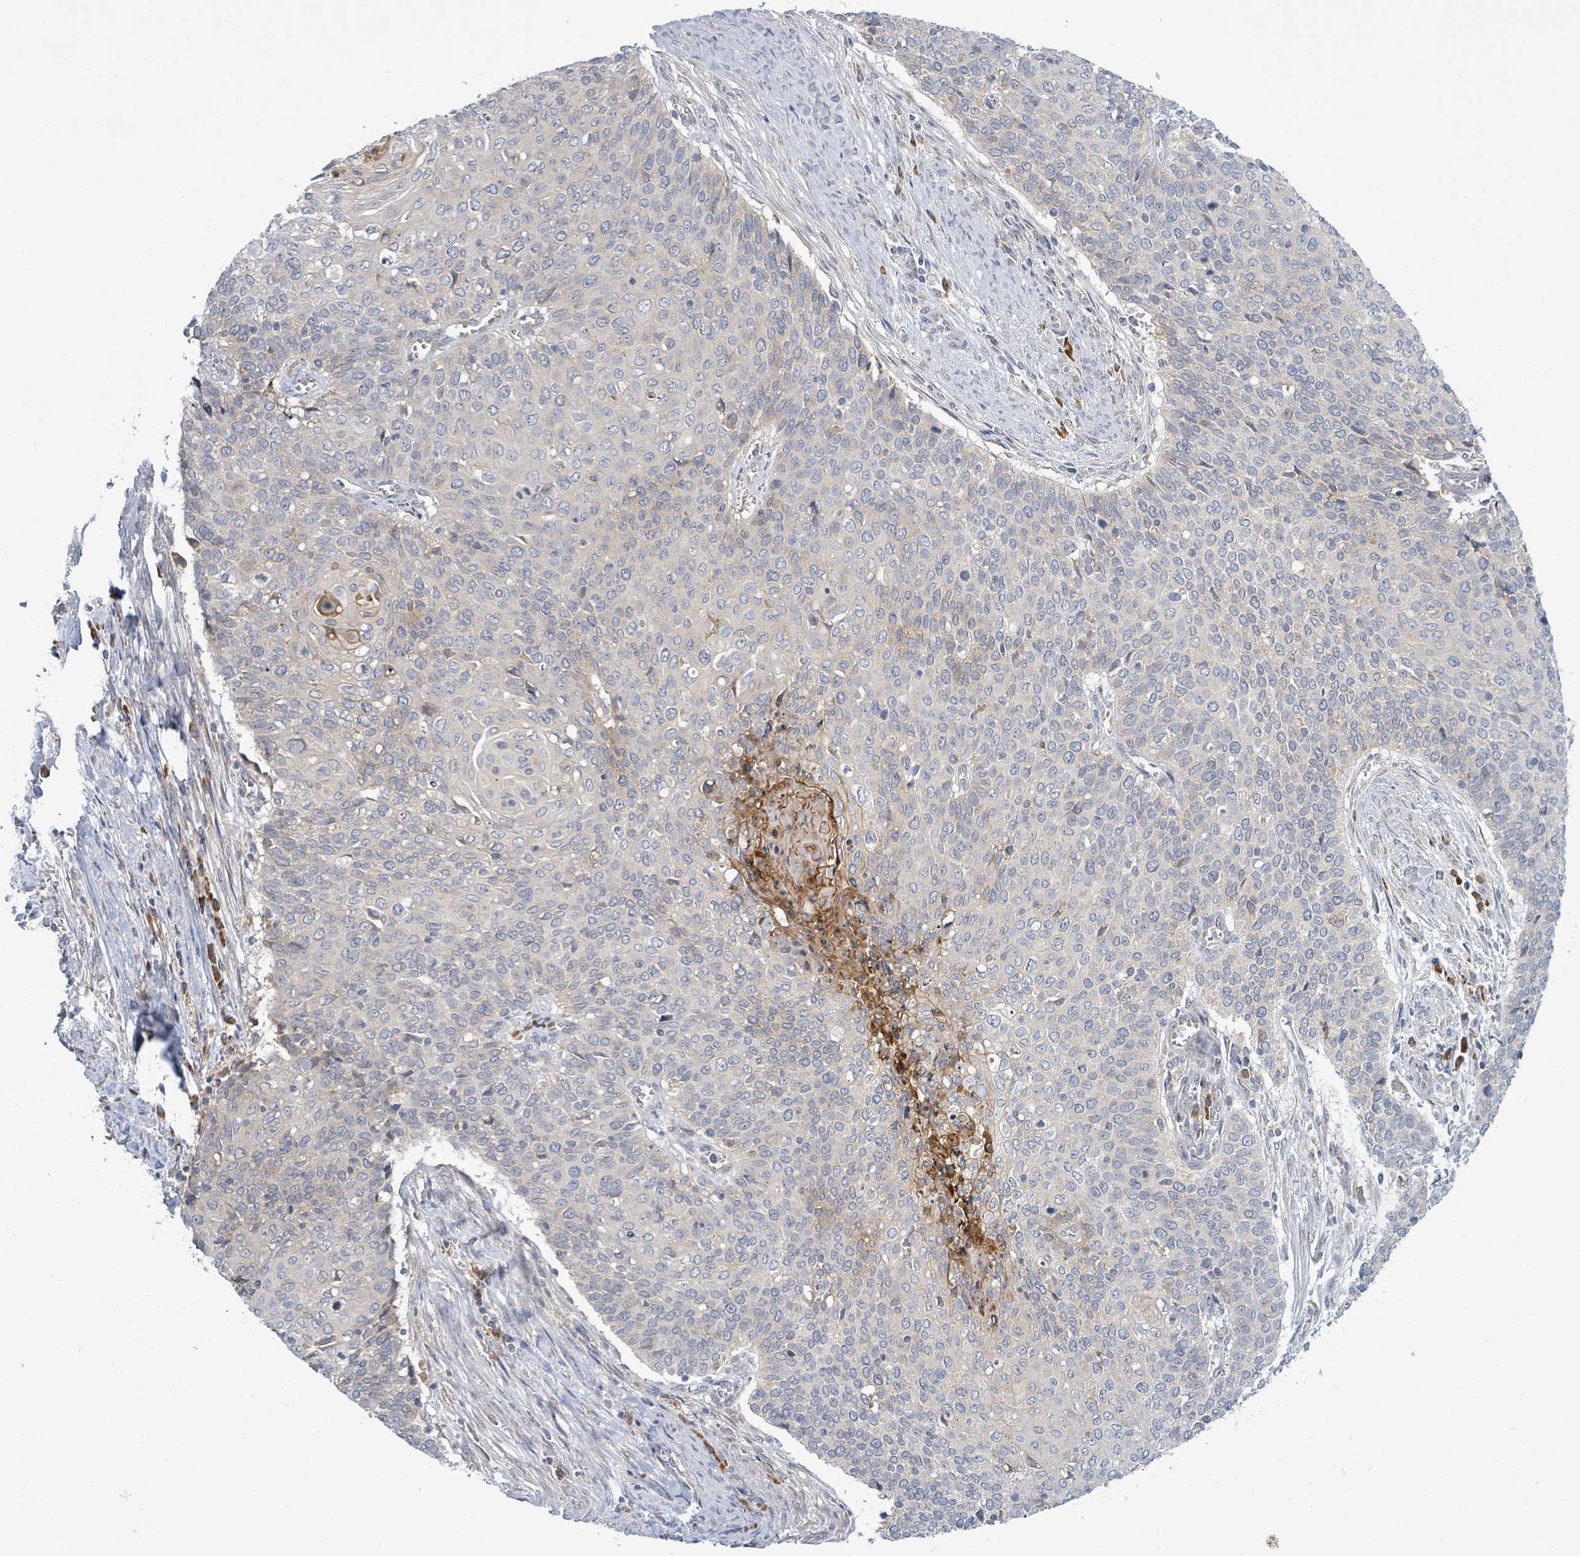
{"staining": {"intensity": "negative", "quantity": "none", "location": "none"}, "tissue": "cervical cancer", "cell_type": "Tumor cells", "image_type": "cancer", "snomed": [{"axis": "morphology", "description": "Squamous cell carcinoma, NOS"}, {"axis": "topography", "description": "Cervix"}], "caption": "Human cervical cancer (squamous cell carcinoma) stained for a protein using immunohistochemistry displays no staining in tumor cells.", "gene": "ATP13A1", "patient": {"sex": "female", "age": 39}}